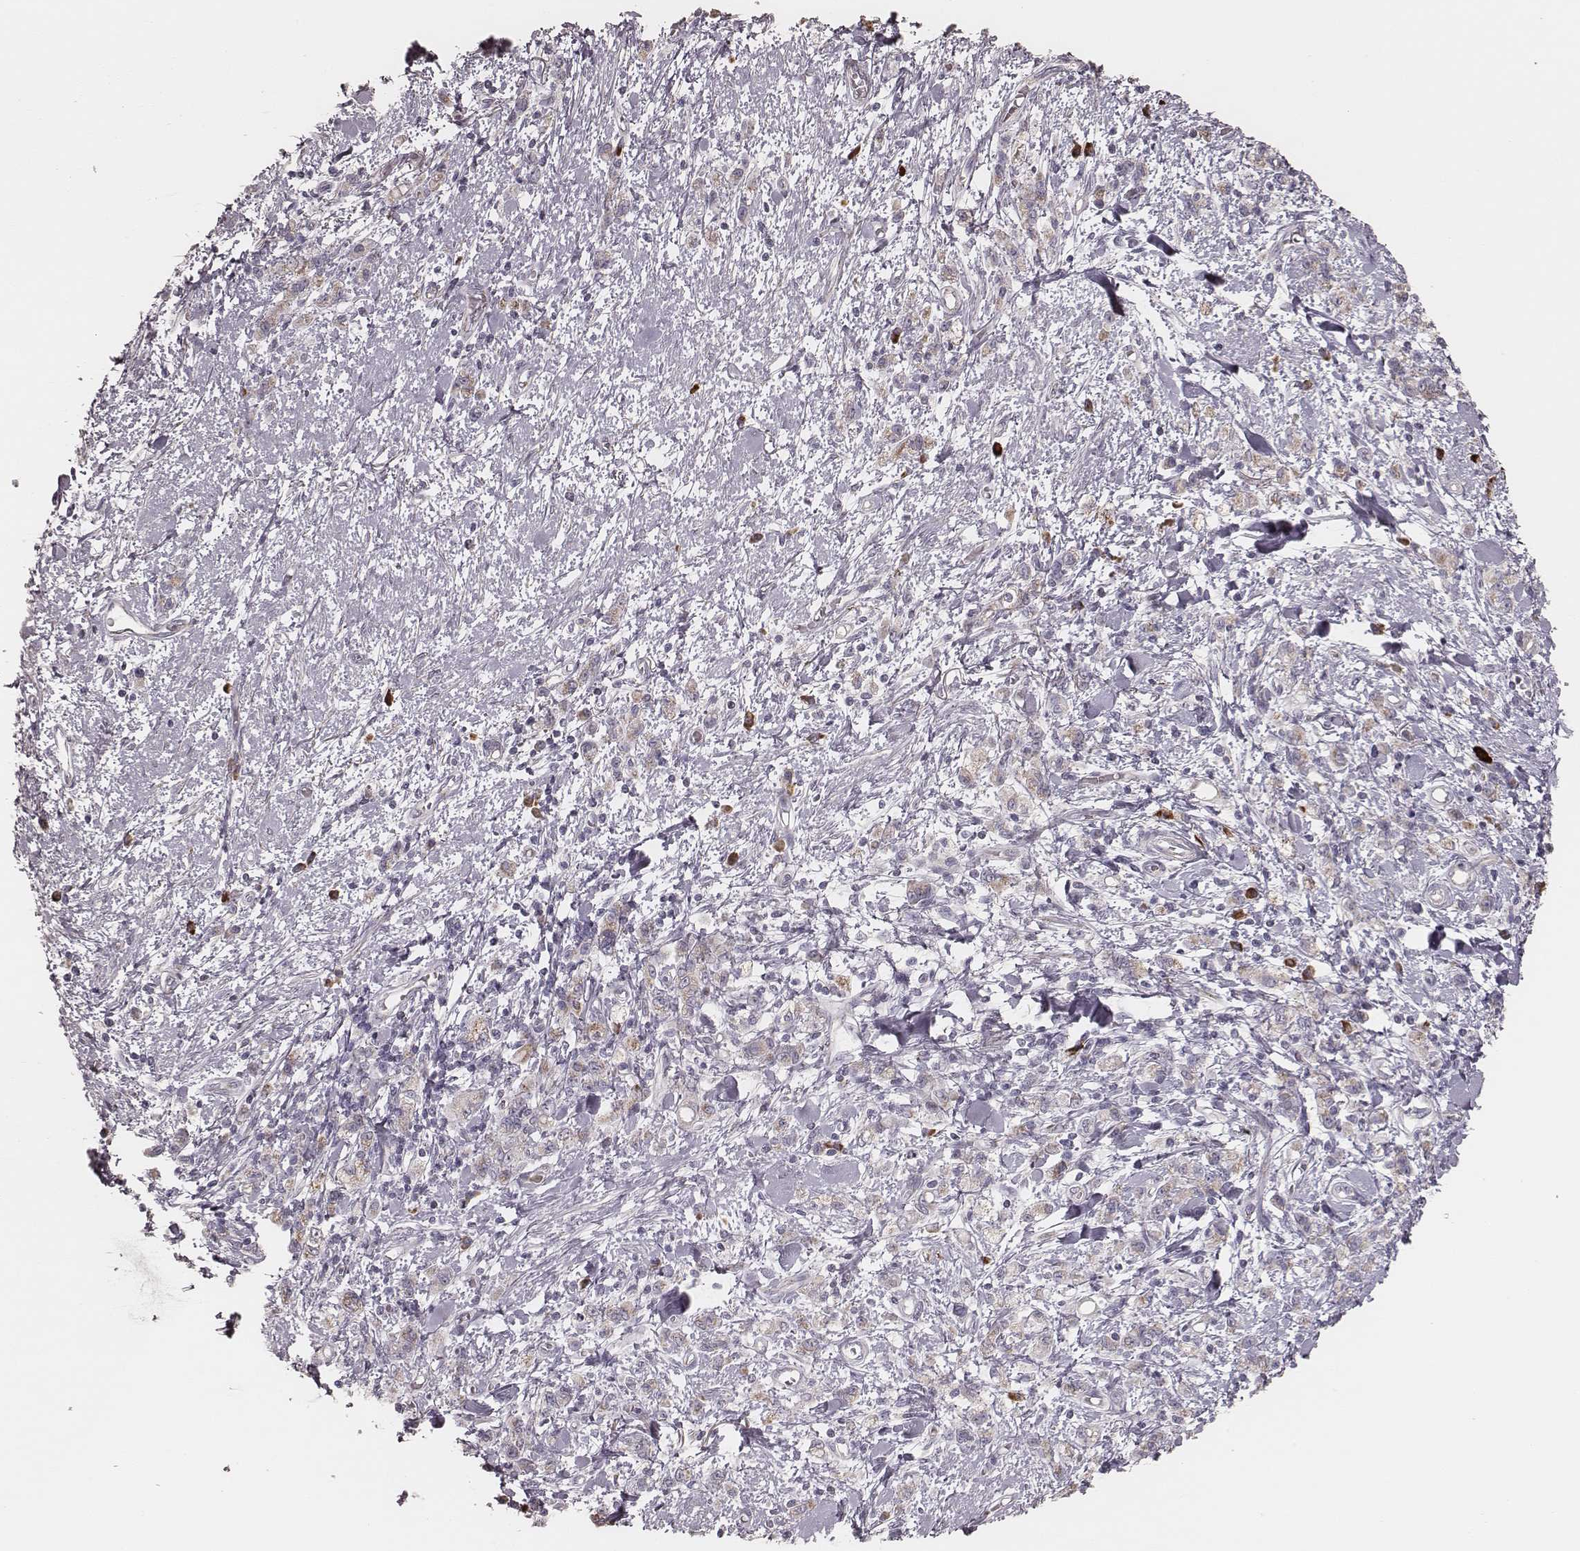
{"staining": {"intensity": "weak", "quantity": ">75%", "location": "cytoplasmic/membranous"}, "tissue": "stomach cancer", "cell_type": "Tumor cells", "image_type": "cancer", "snomed": [{"axis": "morphology", "description": "Adenocarcinoma, NOS"}, {"axis": "topography", "description": "Stomach"}], "caption": "Tumor cells reveal low levels of weak cytoplasmic/membranous staining in approximately >75% of cells in human stomach adenocarcinoma. Using DAB (3,3'-diaminobenzidine) (brown) and hematoxylin (blue) stains, captured at high magnification using brightfield microscopy.", "gene": "KIF5C", "patient": {"sex": "male", "age": 77}}